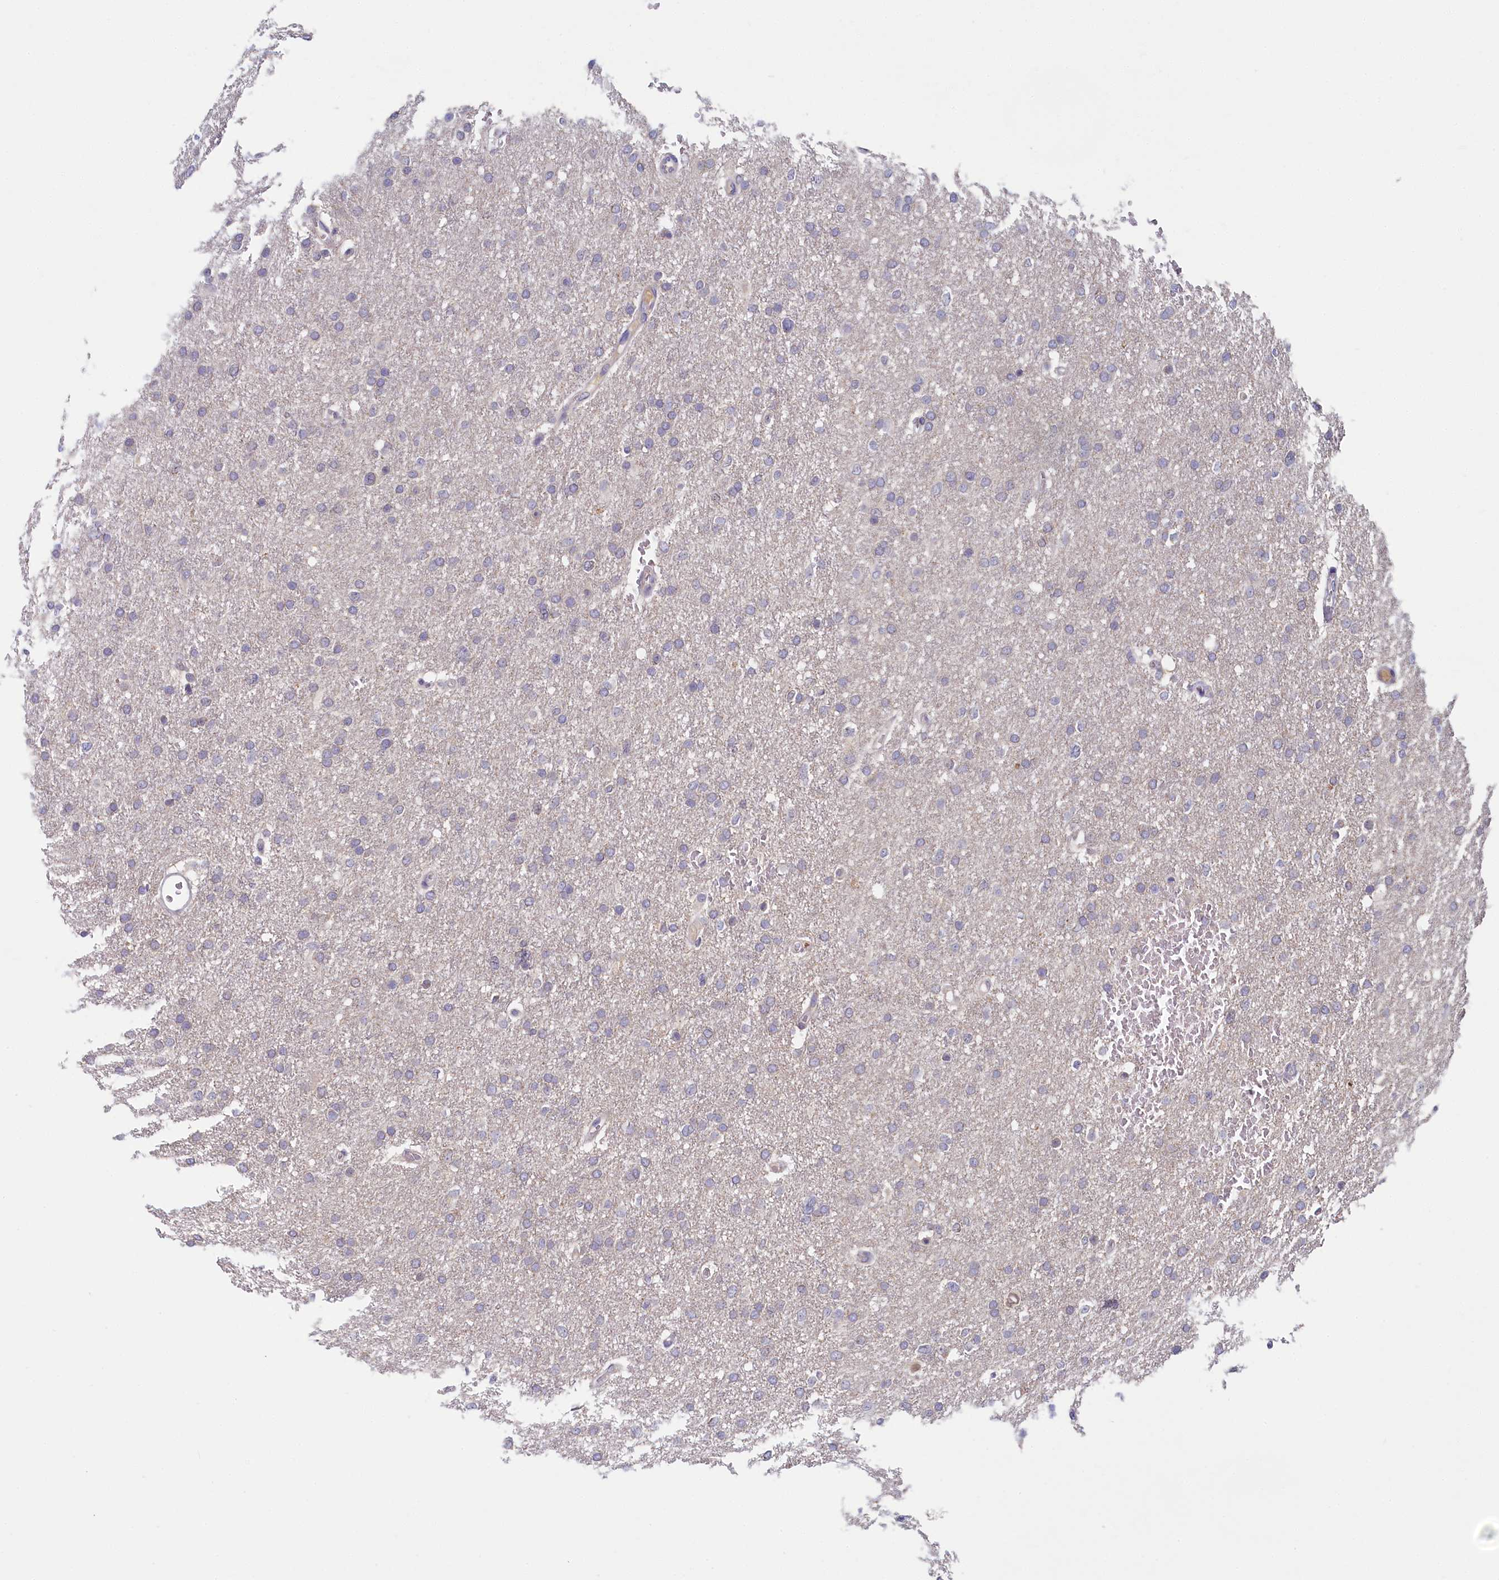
{"staining": {"intensity": "negative", "quantity": "none", "location": "none"}, "tissue": "glioma", "cell_type": "Tumor cells", "image_type": "cancer", "snomed": [{"axis": "morphology", "description": "Glioma, malignant, High grade"}, {"axis": "topography", "description": "Cerebral cortex"}], "caption": "Image shows no significant protein positivity in tumor cells of glioma.", "gene": "SPINK9", "patient": {"sex": "female", "age": 36}}